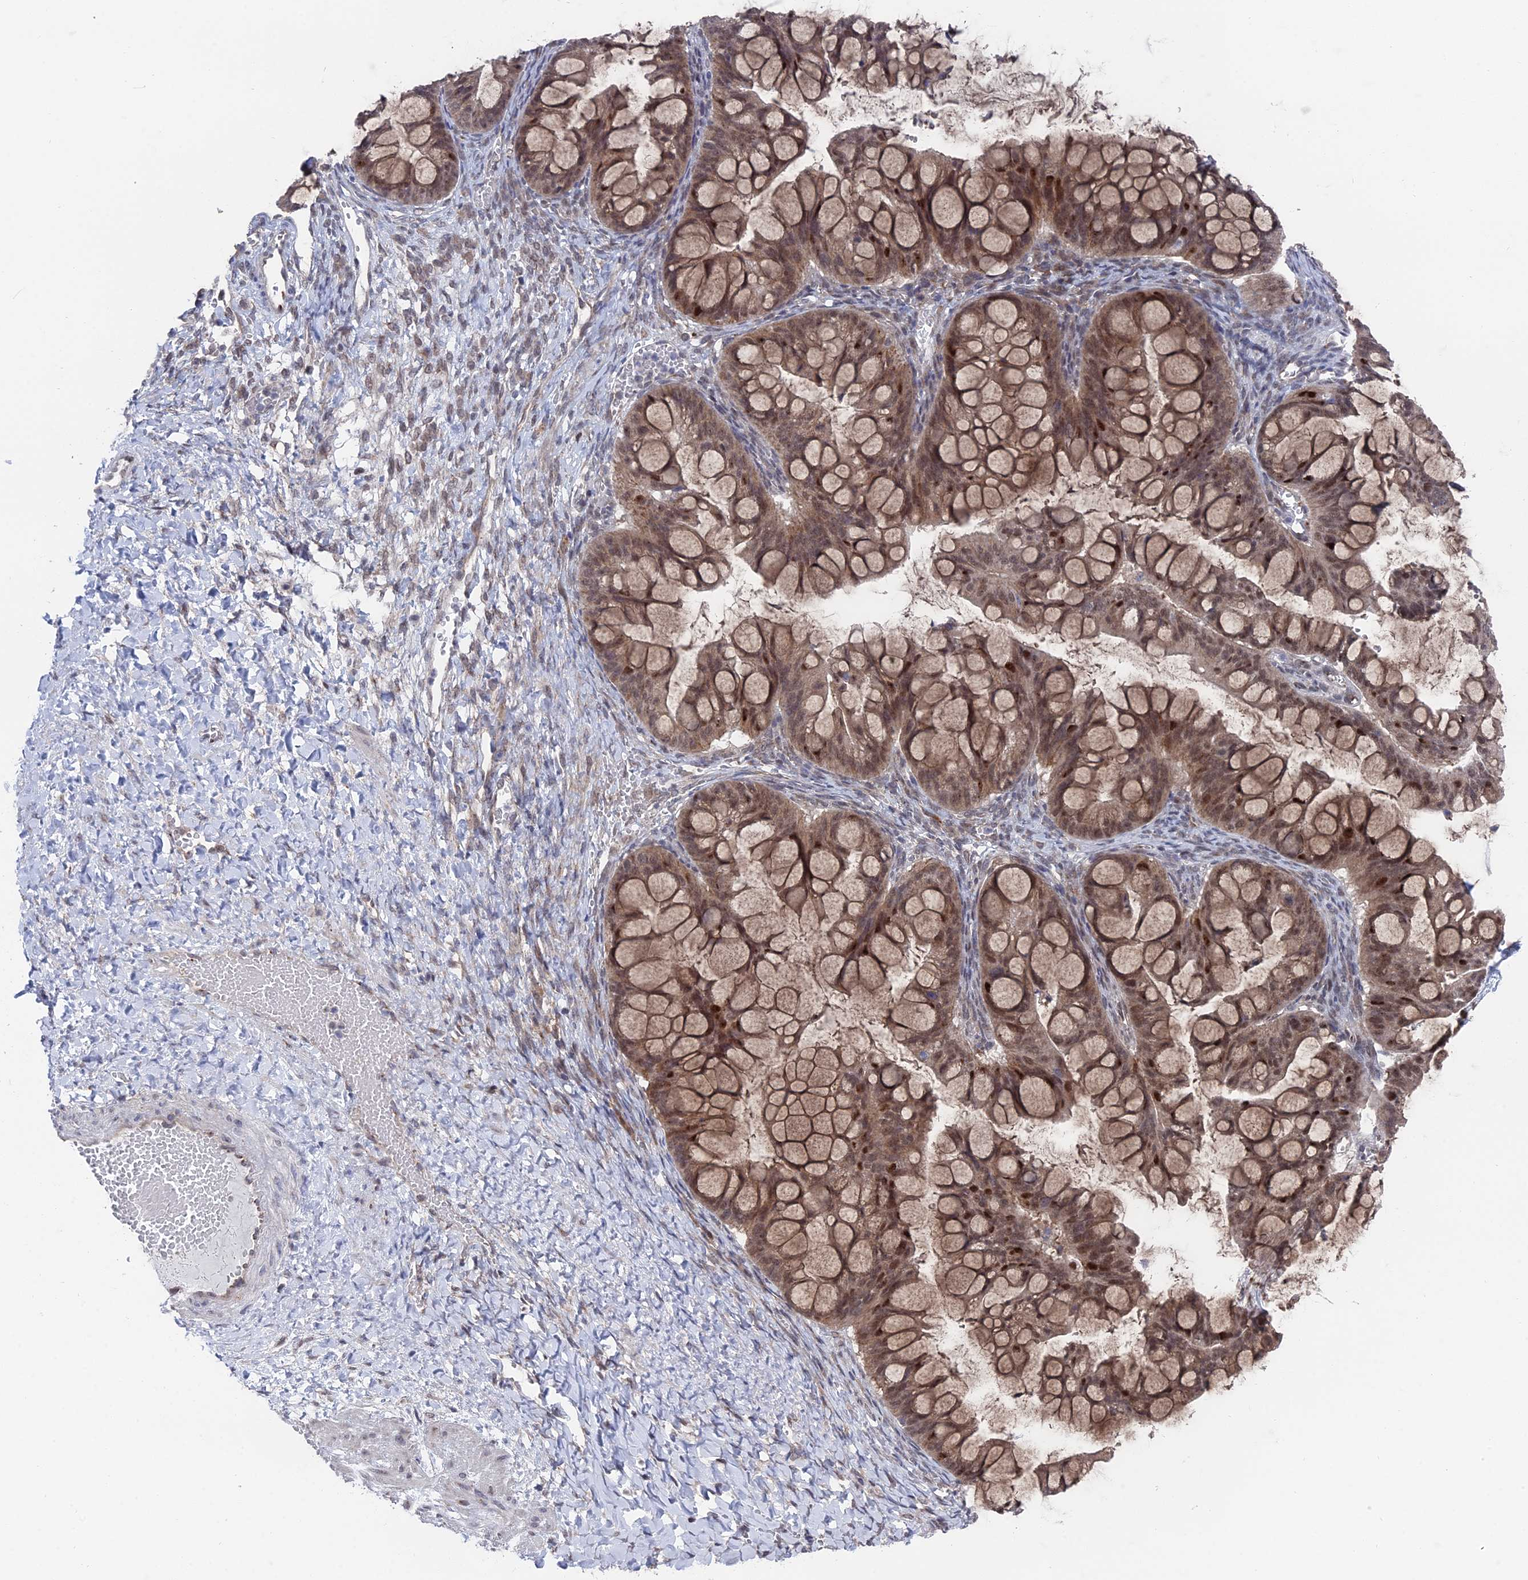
{"staining": {"intensity": "moderate", "quantity": ">75%", "location": "cytoplasmic/membranous,nuclear"}, "tissue": "ovarian cancer", "cell_type": "Tumor cells", "image_type": "cancer", "snomed": [{"axis": "morphology", "description": "Cystadenocarcinoma, mucinous, NOS"}, {"axis": "topography", "description": "Ovary"}], "caption": "A brown stain shows moderate cytoplasmic/membranous and nuclear positivity of a protein in human mucinous cystadenocarcinoma (ovarian) tumor cells. (DAB (3,3'-diaminobenzidine) IHC, brown staining for protein, blue staining for nuclei).", "gene": "FHIP2A", "patient": {"sex": "female", "age": 73}}